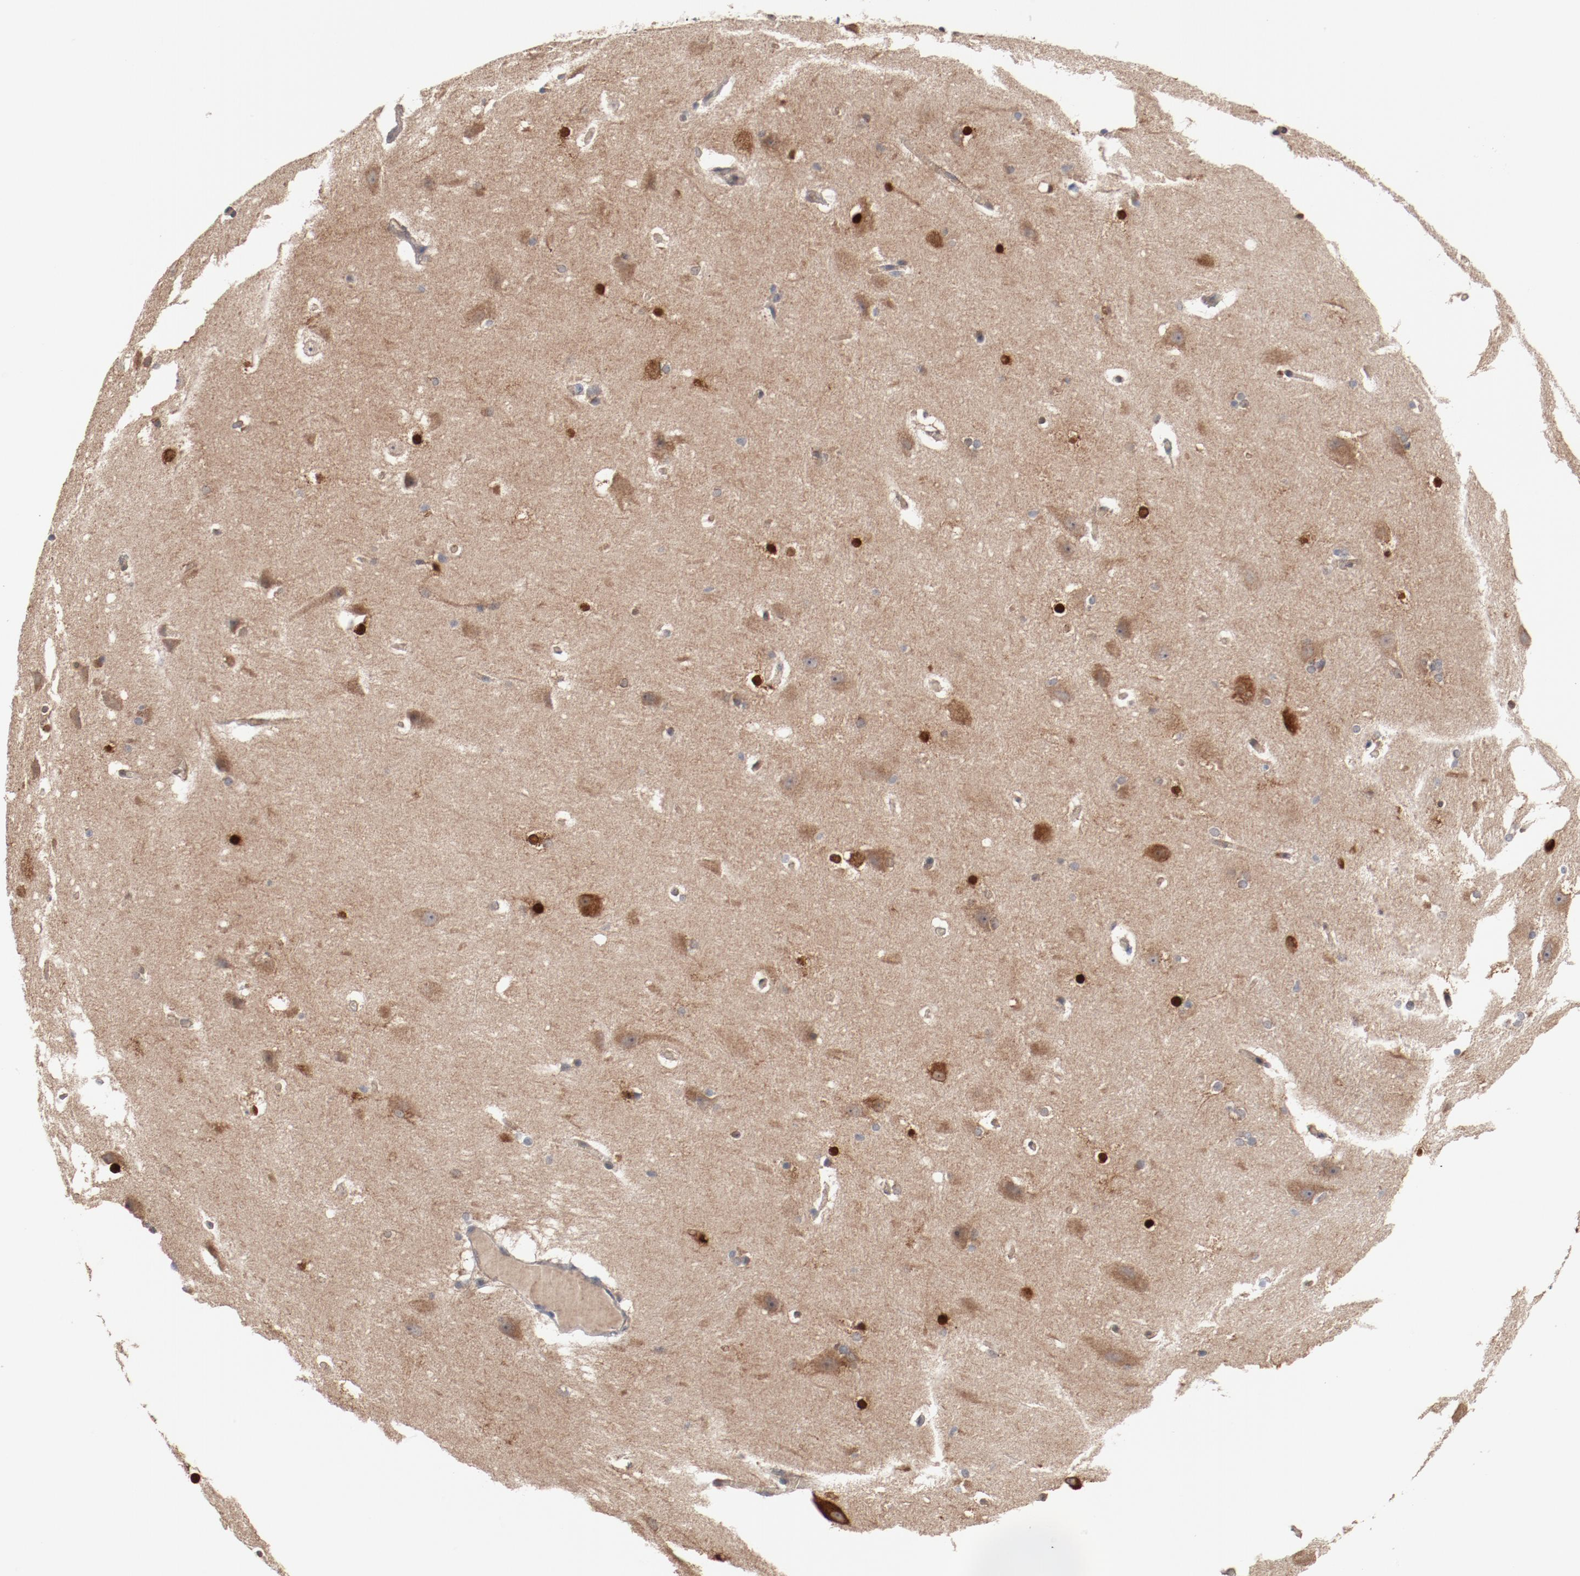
{"staining": {"intensity": "strong", "quantity": "<25%", "location": "nuclear"}, "tissue": "hippocampus", "cell_type": "Glial cells", "image_type": "normal", "snomed": [{"axis": "morphology", "description": "Normal tissue, NOS"}, {"axis": "topography", "description": "Hippocampus"}], "caption": "Immunohistochemistry (IHC) (DAB (3,3'-diaminobenzidine)) staining of unremarkable hippocampus displays strong nuclear protein staining in about <25% of glial cells. (brown staining indicates protein expression, while blue staining denotes nuclei).", "gene": "RNASE11", "patient": {"sex": "female", "age": 19}}